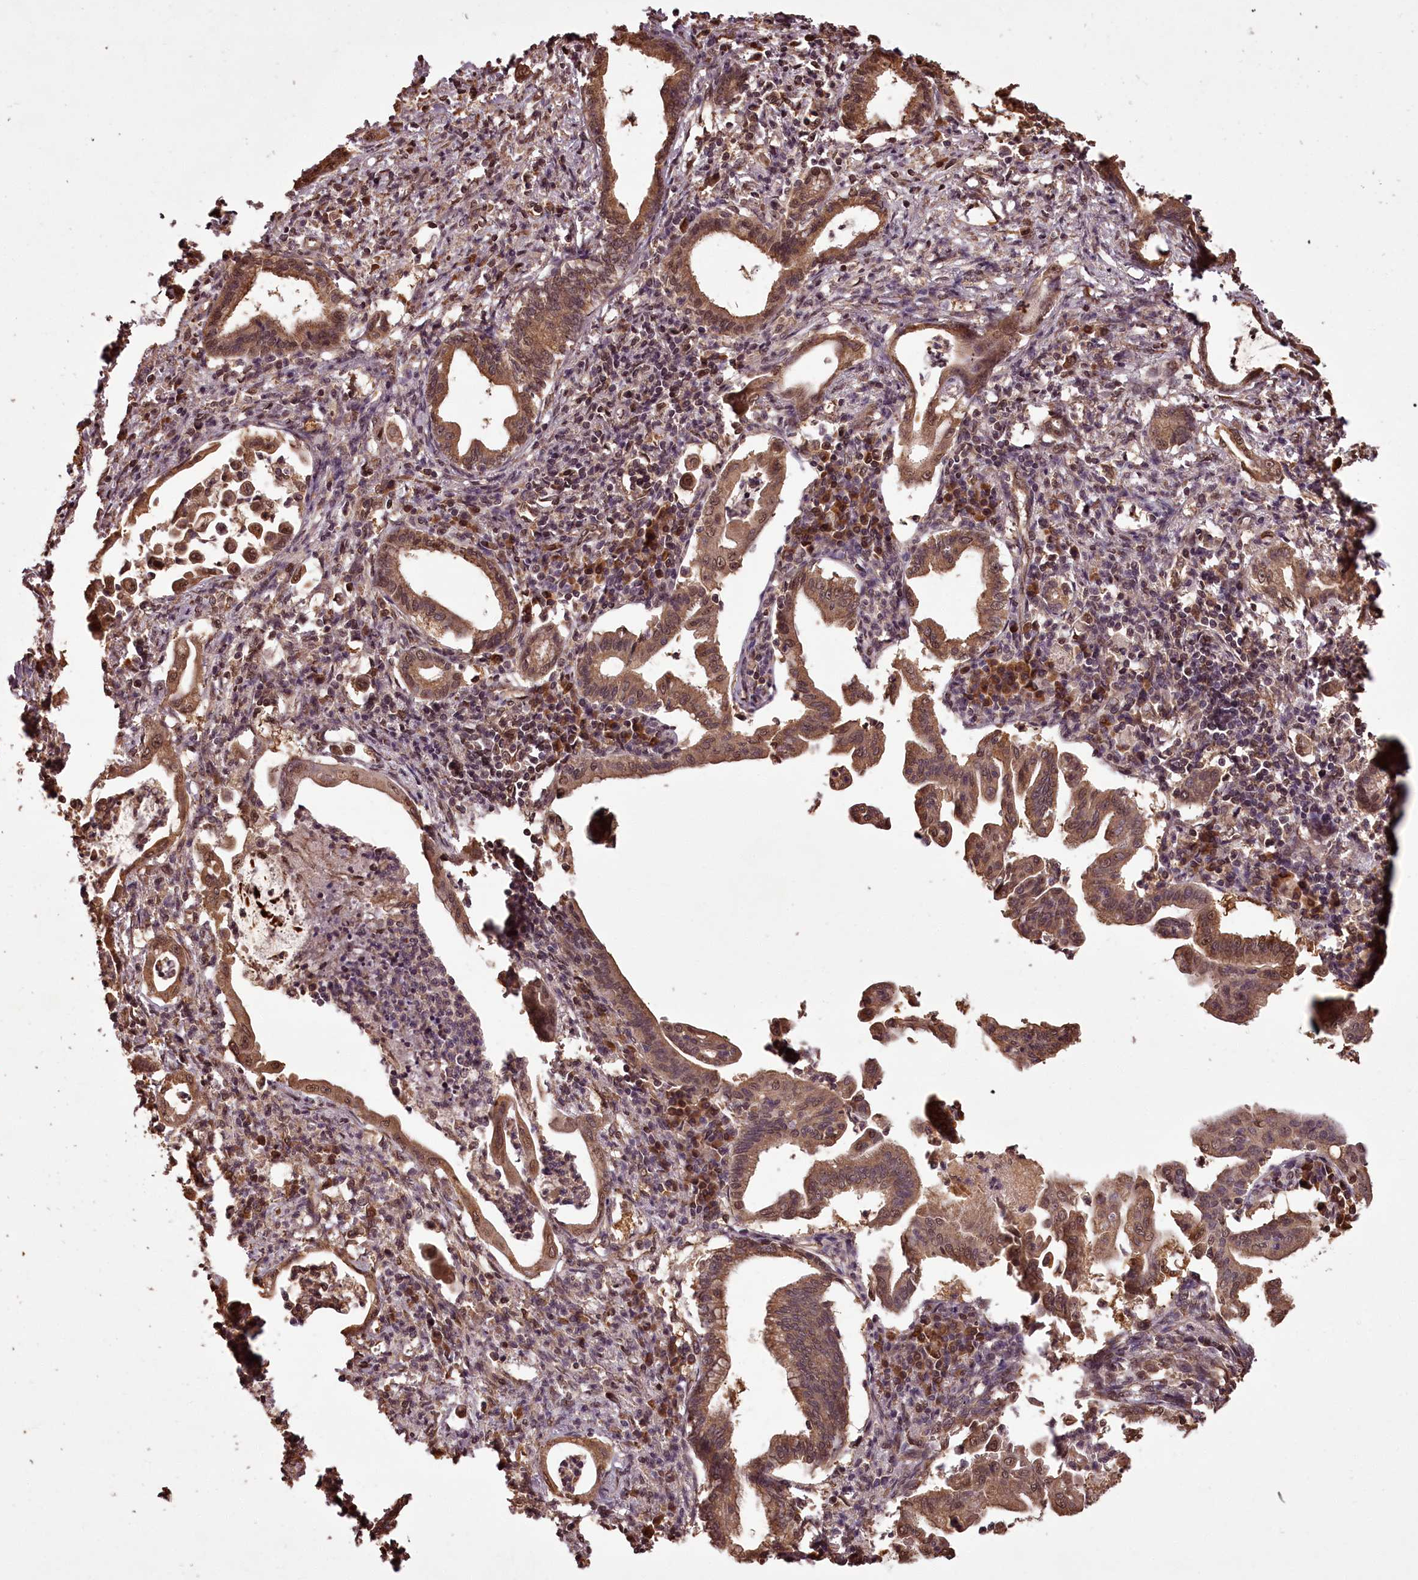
{"staining": {"intensity": "moderate", "quantity": ">75%", "location": "cytoplasmic/membranous,nuclear"}, "tissue": "pancreatic cancer", "cell_type": "Tumor cells", "image_type": "cancer", "snomed": [{"axis": "morphology", "description": "Adenocarcinoma, NOS"}, {"axis": "topography", "description": "Pancreas"}], "caption": "The photomicrograph displays staining of pancreatic adenocarcinoma, revealing moderate cytoplasmic/membranous and nuclear protein staining (brown color) within tumor cells.", "gene": "NPRL2", "patient": {"sex": "female", "age": 55}}